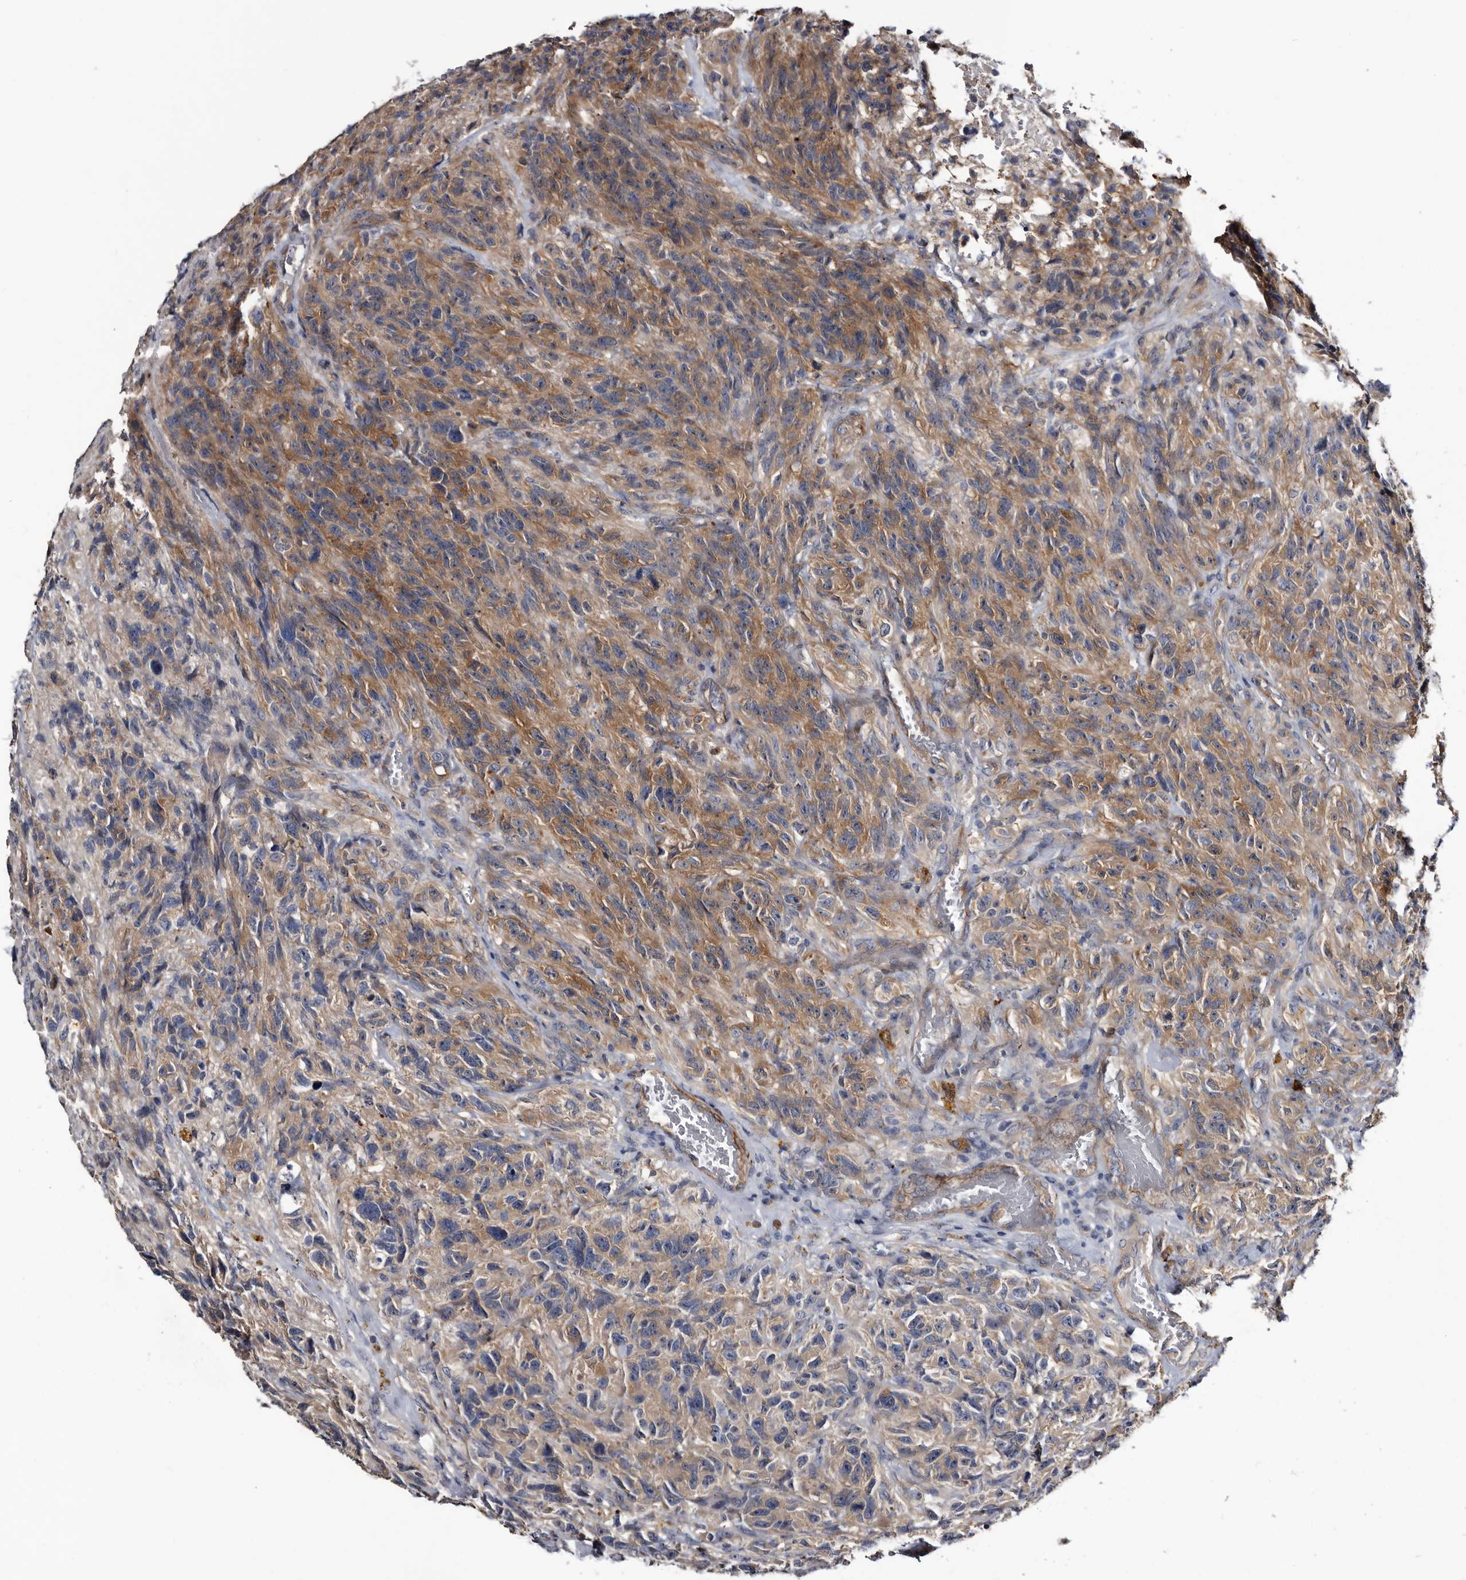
{"staining": {"intensity": "weak", "quantity": ">75%", "location": "cytoplasmic/membranous"}, "tissue": "glioma", "cell_type": "Tumor cells", "image_type": "cancer", "snomed": [{"axis": "morphology", "description": "Glioma, malignant, High grade"}, {"axis": "topography", "description": "Brain"}], "caption": "Approximately >75% of tumor cells in glioma reveal weak cytoplasmic/membranous protein expression as visualized by brown immunohistochemical staining.", "gene": "IARS1", "patient": {"sex": "male", "age": 69}}